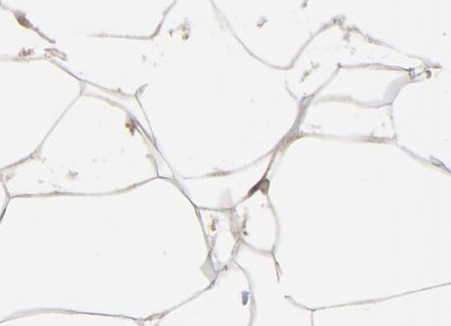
{"staining": {"intensity": "negative", "quantity": "none", "location": "none"}, "tissue": "adipose tissue", "cell_type": "Adipocytes", "image_type": "normal", "snomed": [{"axis": "morphology", "description": "Normal tissue, NOS"}, {"axis": "morphology", "description": "Duct carcinoma"}, {"axis": "topography", "description": "Breast"}, {"axis": "topography", "description": "Adipose tissue"}], "caption": "This is a micrograph of IHC staining of unremarkable adipose tissue, which shows no positivity in adipocytes.", "gene": "RTL5", "patient": {"sex": "female", "age": 37}}